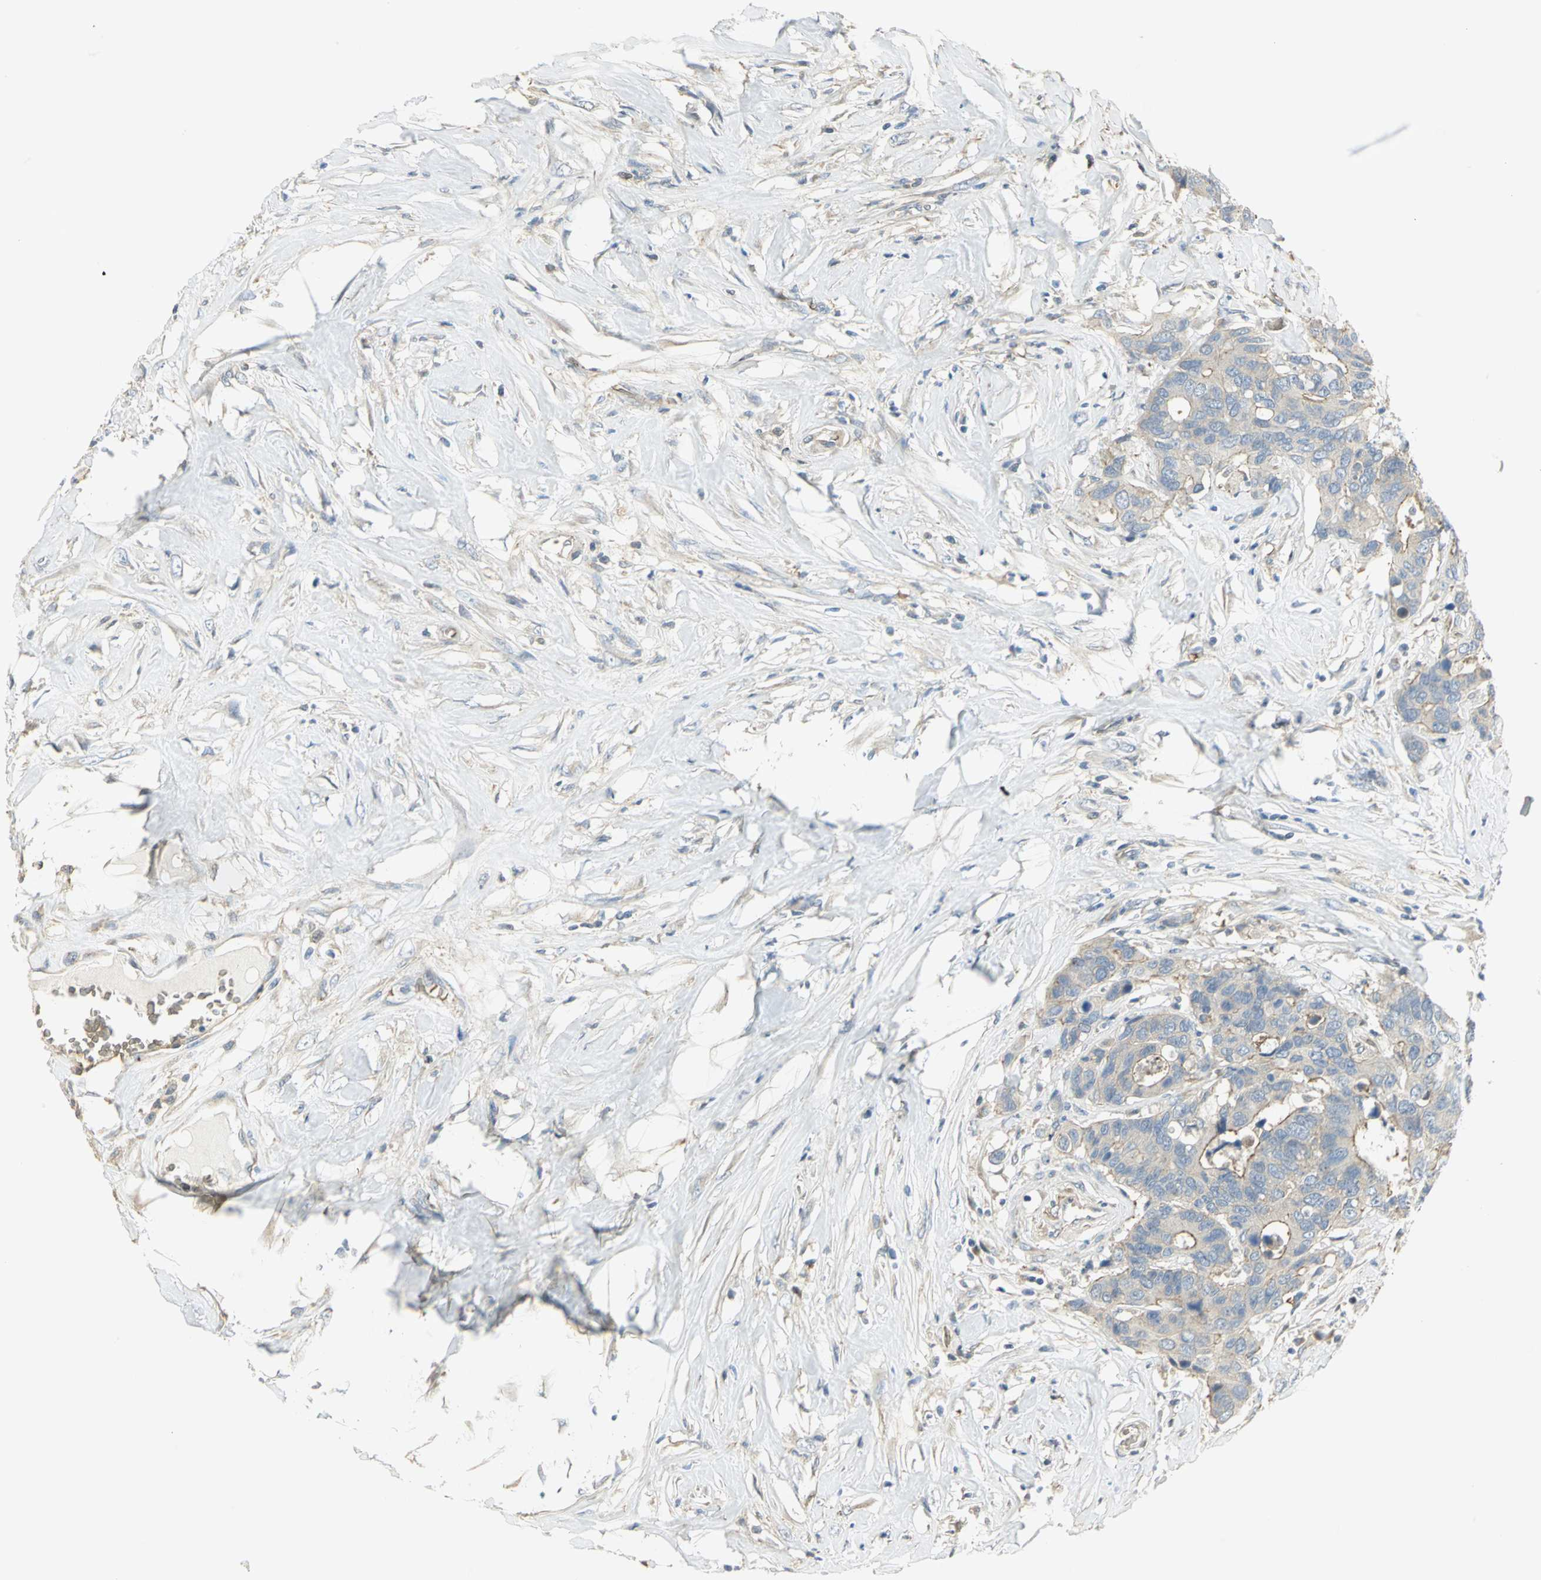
{"staining": {"intensity": "moderate", "quantity": ">75%", "location": "cytoplasmic/membranous"}, "tissue": "colorectal cancer", "cell_type": "Tumor cells", "image_type": "cancer", "snomed": [{"axis": "morphology", "description": "Adenocarcinoma, NOS"}, {"axis": "topography", "description": "Rectum"}], "caption": "Protein expression analysis of colorectal cancer (adenocarcinoma) displays moderate cytoplasmic/membranous staining in about >75% of tumor cells.", "gene": "ANK1", "patient": {"sex": "male", "age": 55}}